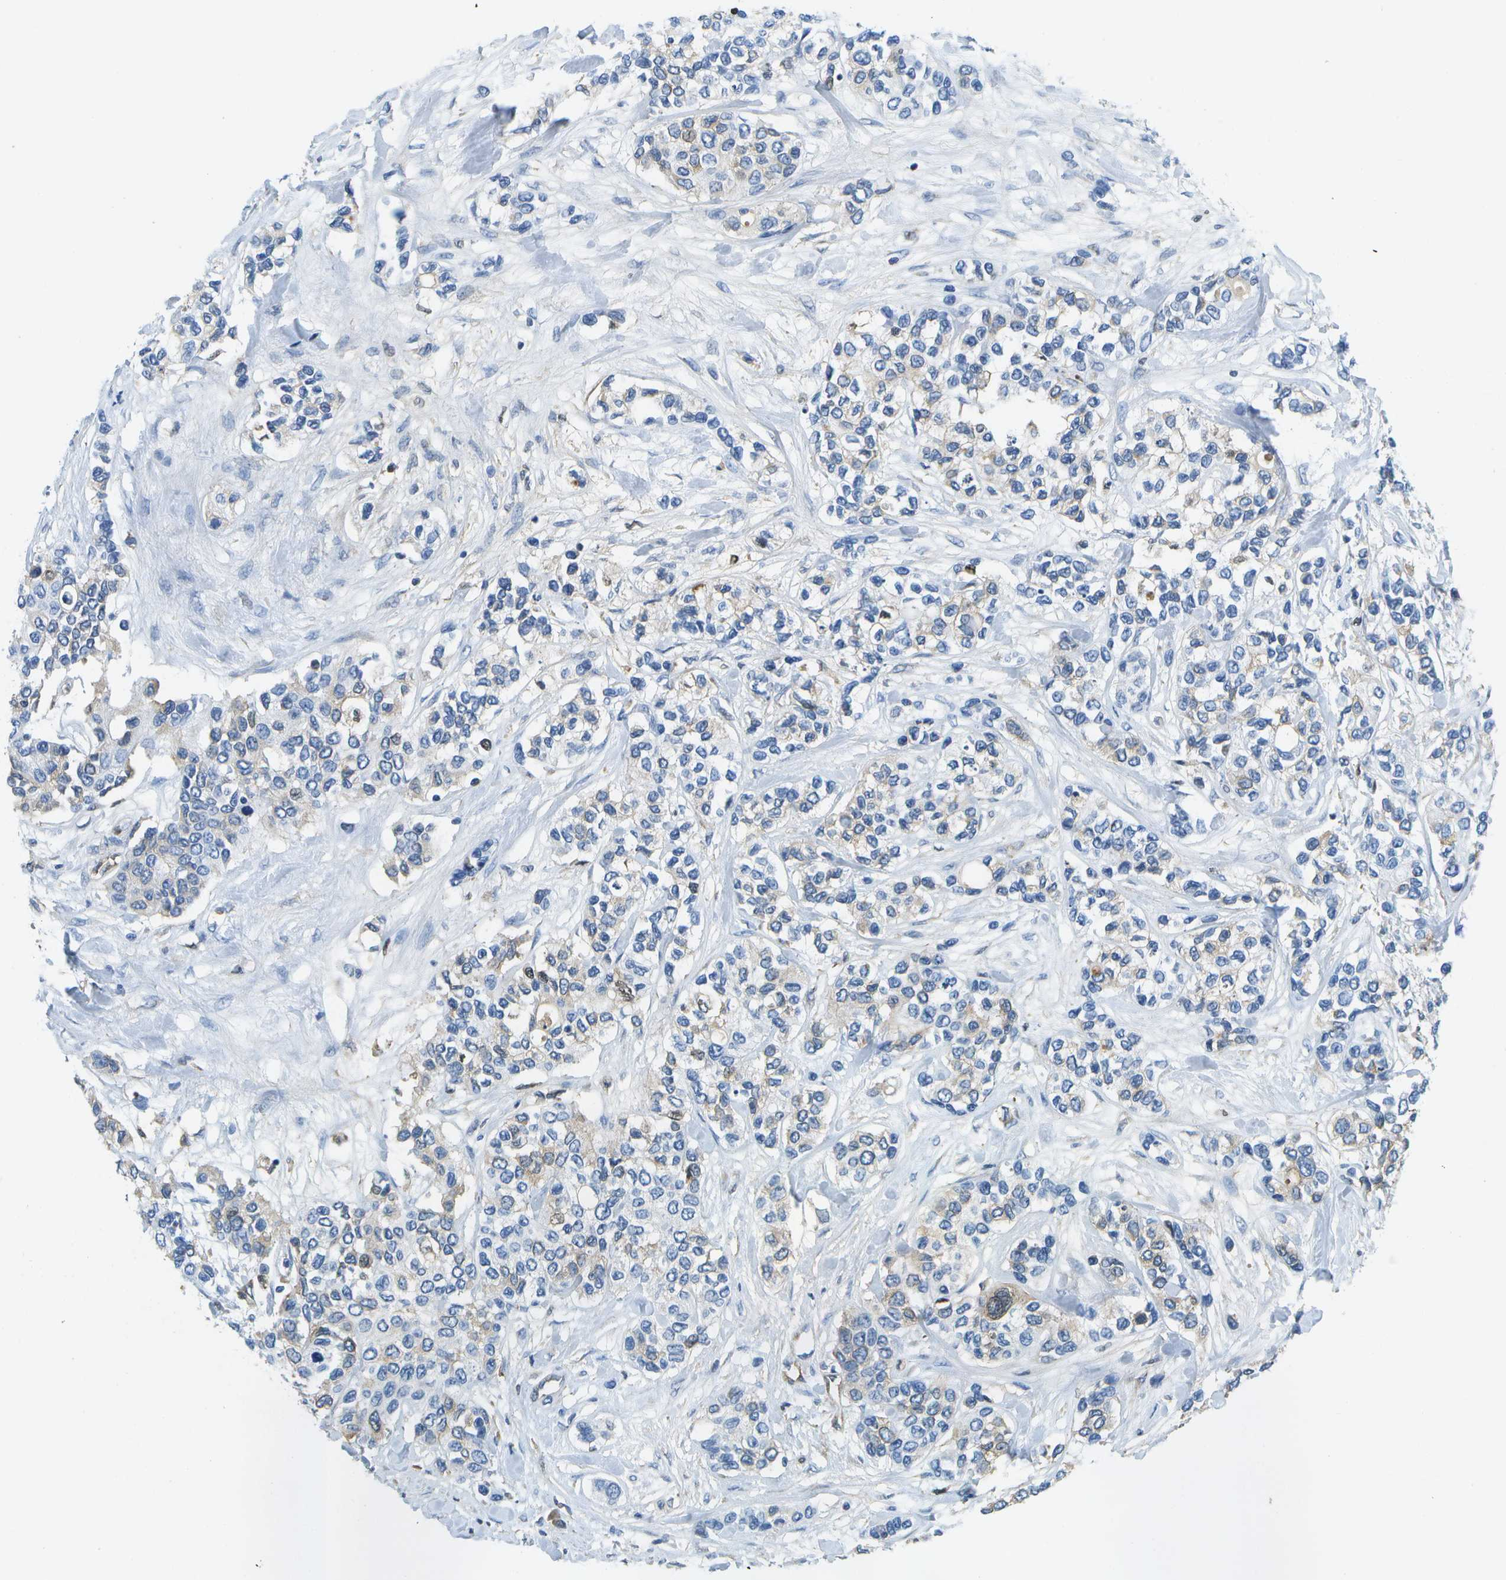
{"staining": {"intensity": "weak", "quantity": "<25%", "location": "nuclear"}, "tissue": "urothelial cancer", "cell_type": "Tumor cells", "image_type": "cancer", "snomed": [{"axis": "morphology", "description": "Urothelial carcinoma, High grade"}, {"axis": "topography", "description": "Urinary bladder"}], "caption": "Immunohistochemistry (IHC) histopathology image of urothelial cancer stained for a protein (brown), which exhibits no expression in tumor cells. (DAB (3,3'-diaminobenzidine) IHC, high magnification).", "gene": "SERPINA1", "patient": {"sex": "female", "age": 56}}